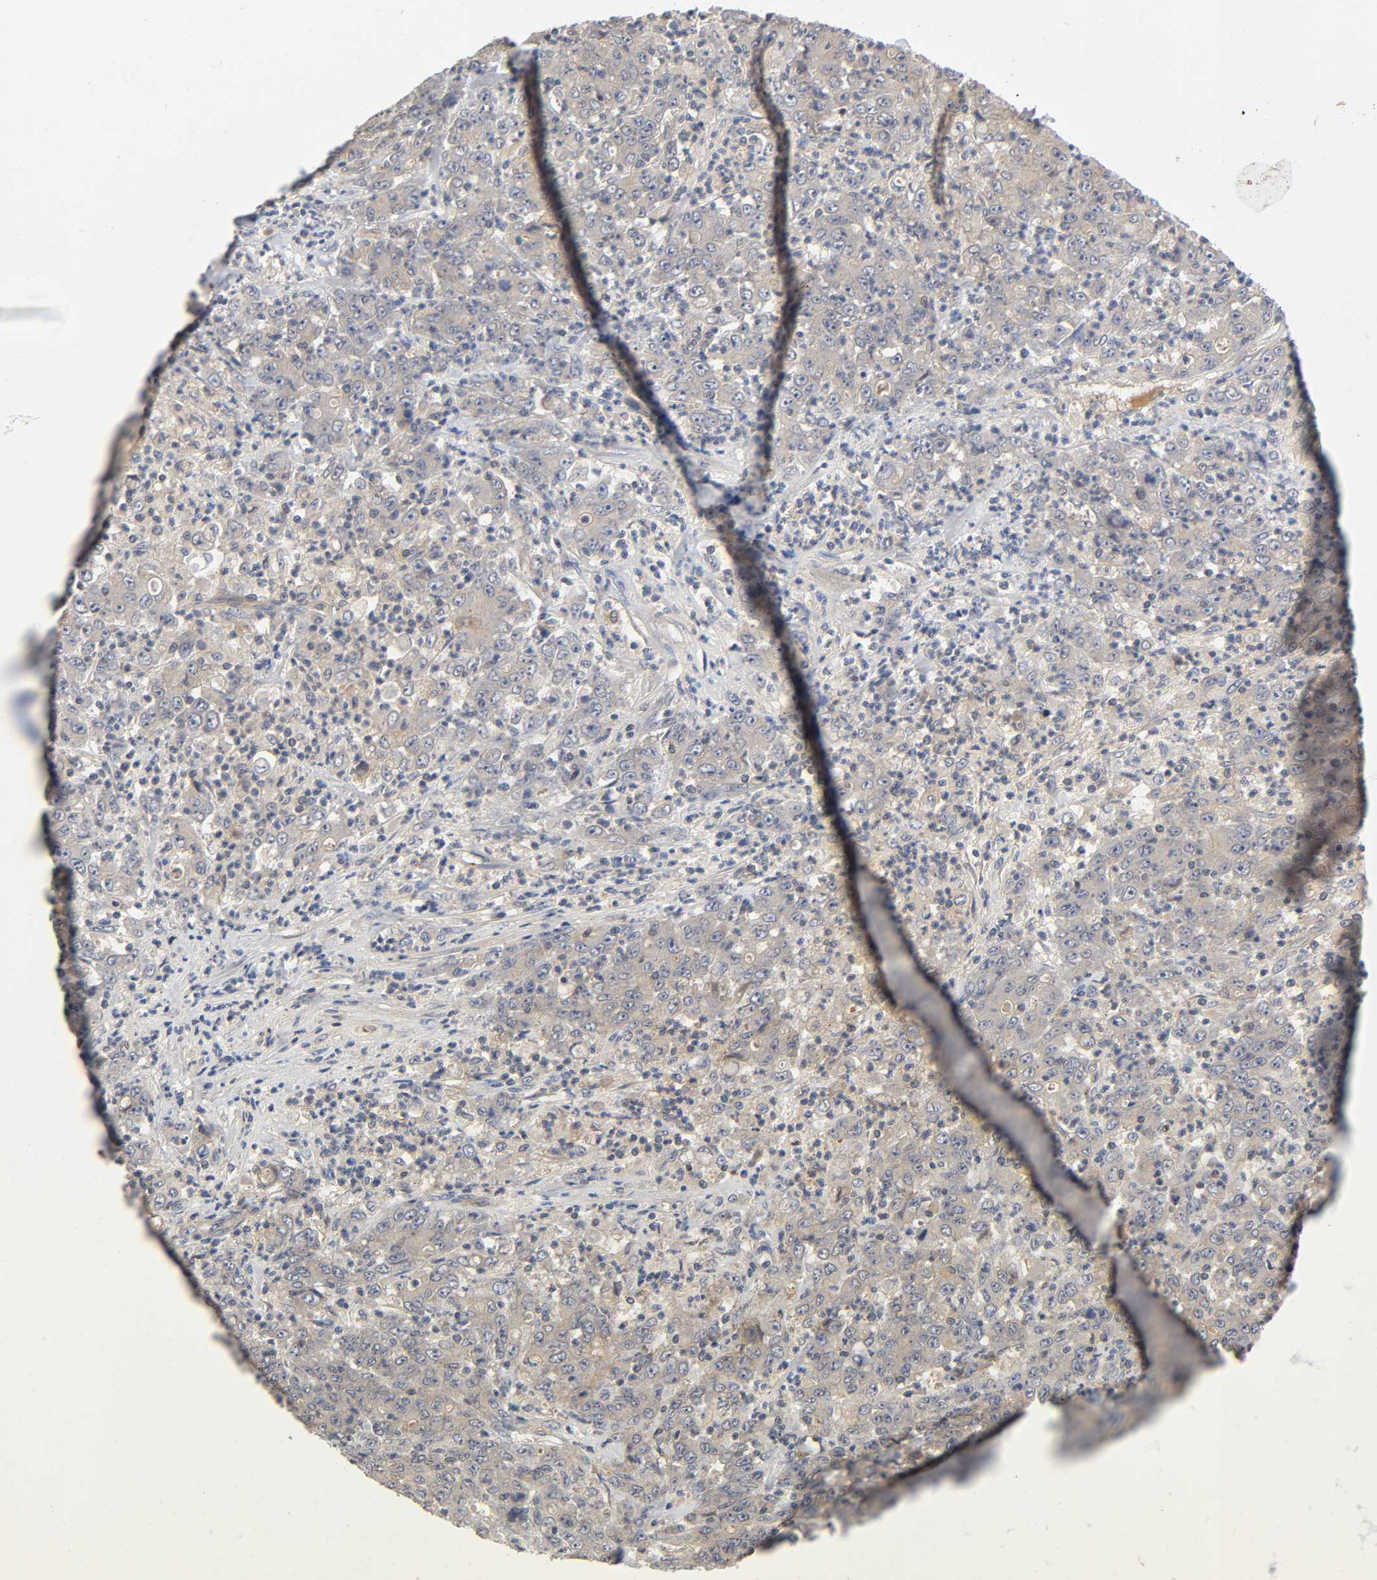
{"staining": {"intensity": "weak", "quantity": "25%-75%", "location": "cytoplasmic/membranous"}, "tissue": "stomach cancer", "cell_type": "Tumor cells", "image_type": "cancer", "snomed": [{"axis": "morphology", "description": "Adenocarcinoma, NOS"}, {"axis": "topography", "description": "Stomach, lower"}], "caption": "An image showing weak cytoplasmic/membranous expression in approximately 25%-75% of tumor cells in stomach cancer, as visualized by brown immunohistochemical staining.", "gene": "CPB2", "patient": {"sex": "female", "age": 71}}